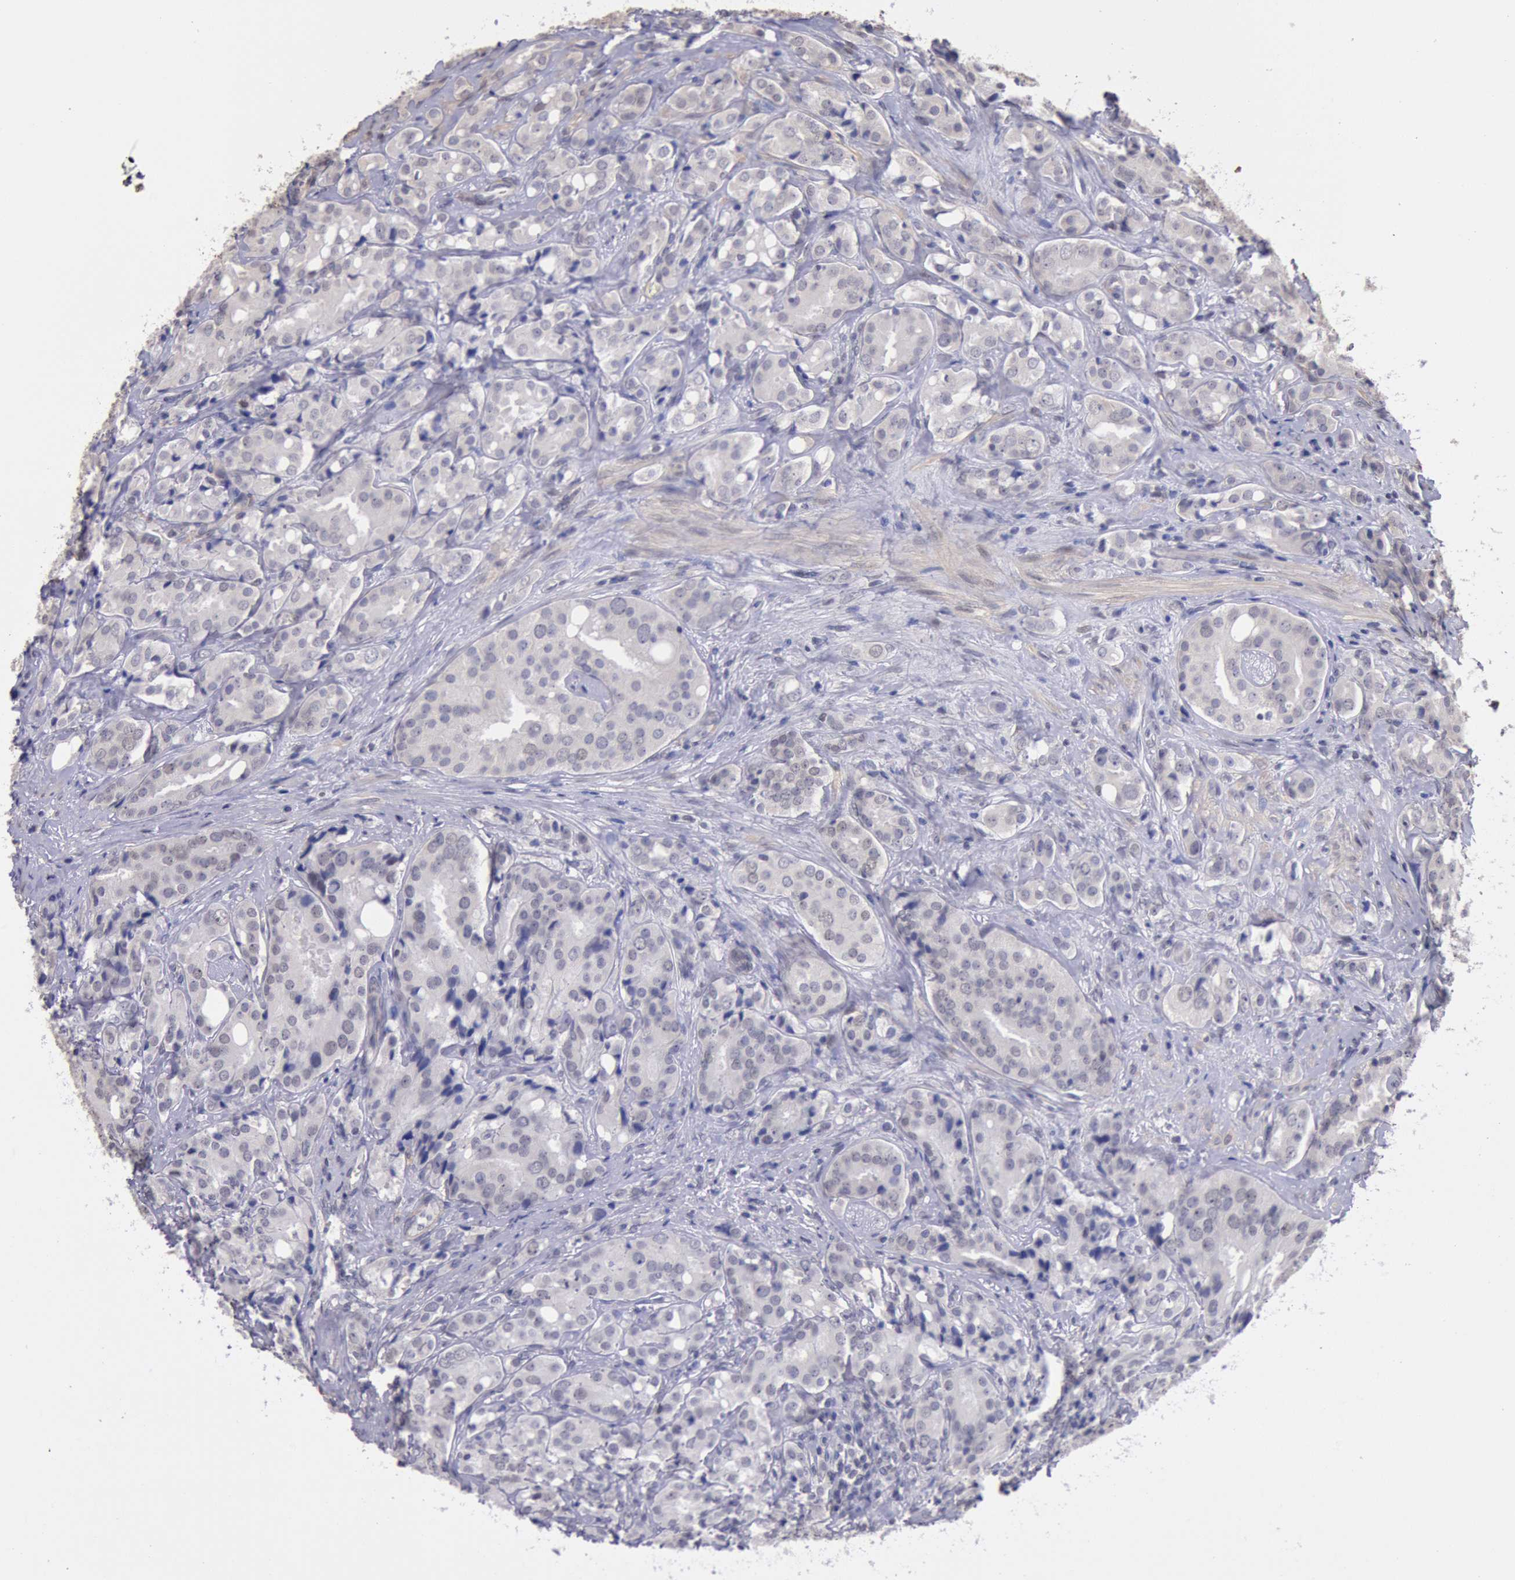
{"staining": {"intensity": "weak", "quantity": "25%-75%", "location": "cytoplasmic/membranous"}, "tissue": "prostate cancer", "cell_type": "Tumor cells", "image_type": "cancer", "snomed": [{"axis": "morphology", "description": "Adenocarcinoma, High grade"}, {"axis": "topography", "description": "Prostate"}], "caption": "A brown stain shows weak cytoplasmic/membranous positivity of a protein in prostate cancer tumor cells. (brown staining indicates protein expression, while blue staining denotes nuclei).", "gene": "MYH7", "patient": {"sex": "male", "age": 68}}